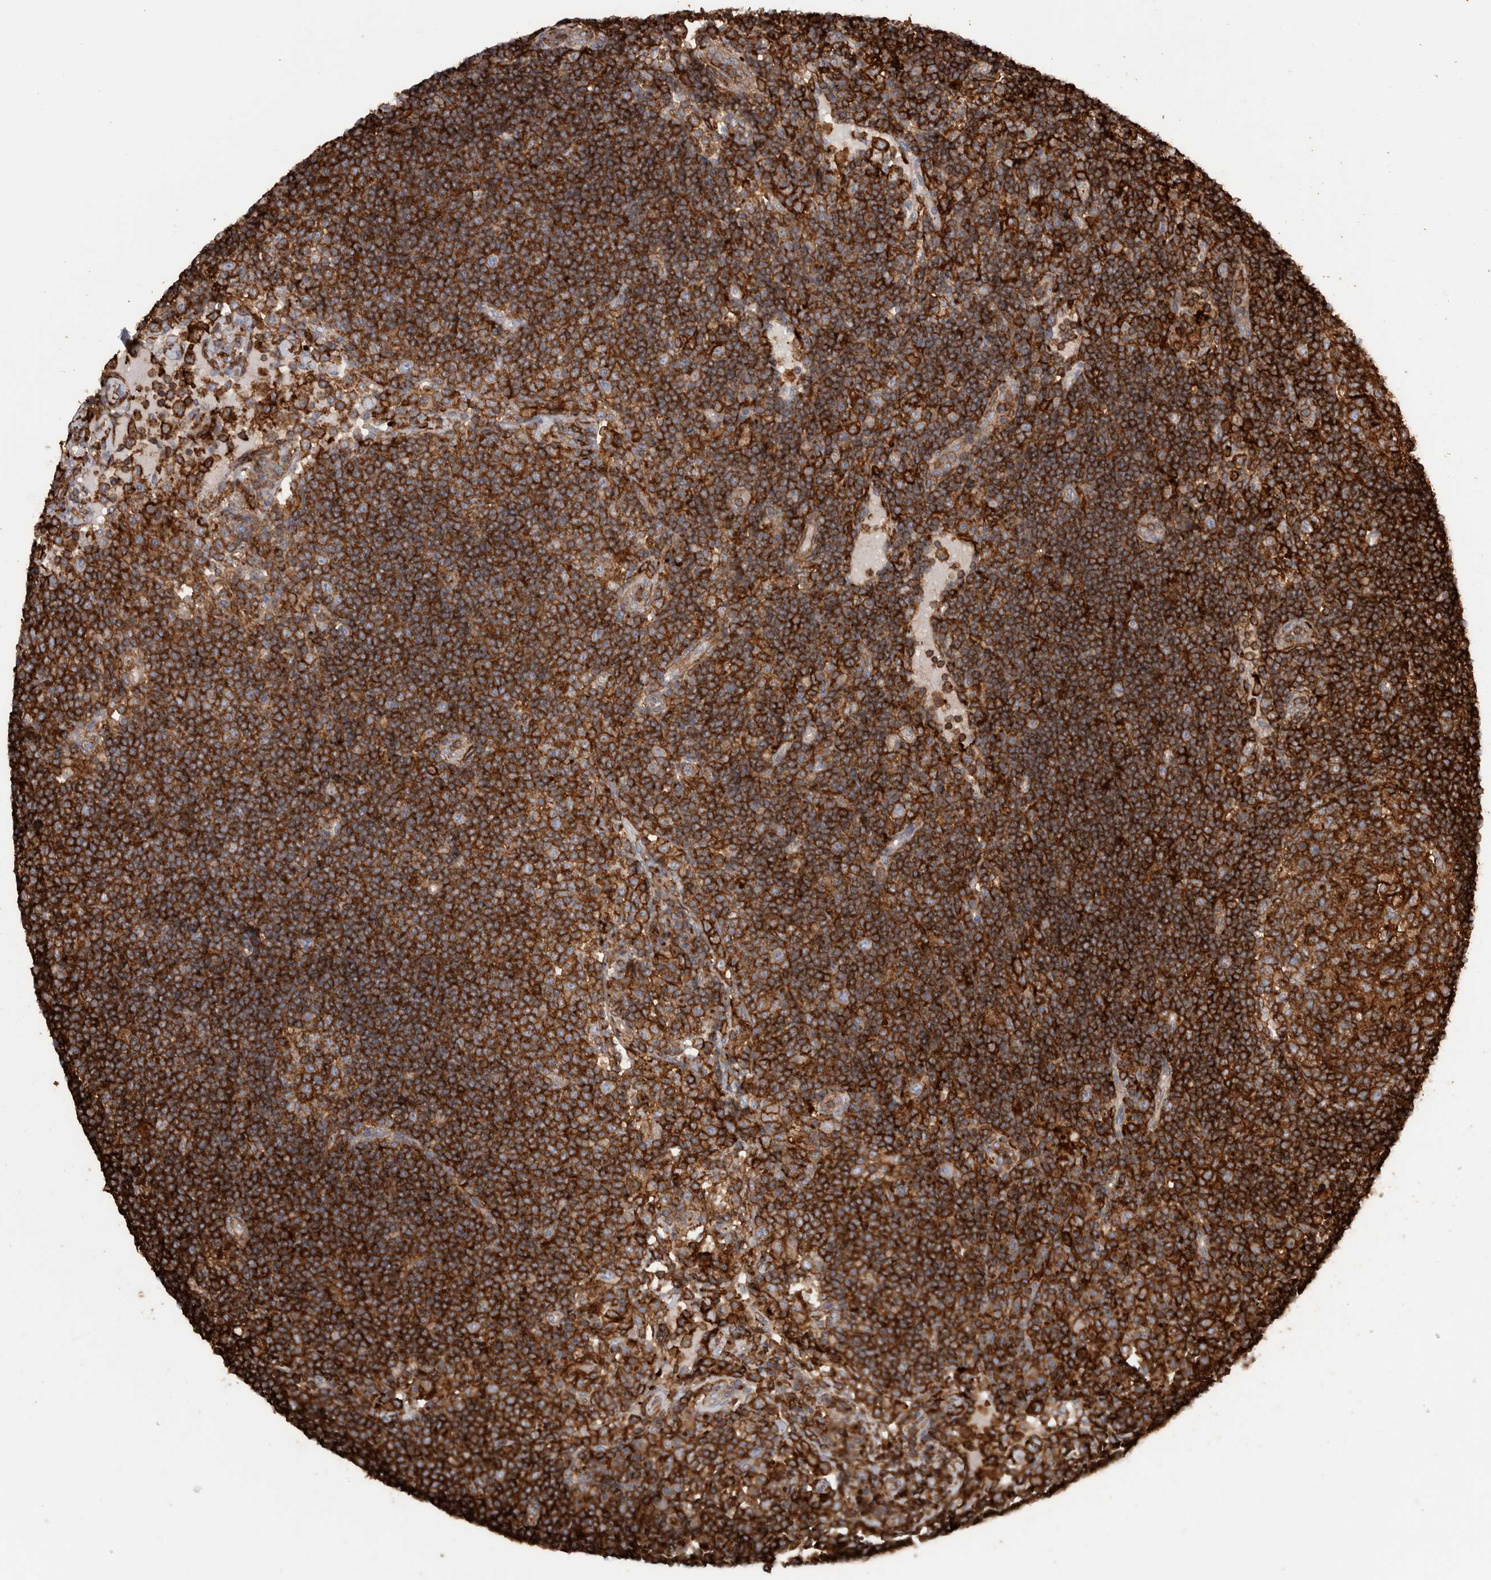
{"staining": {"intensity": "strong", "quantity": ">75%", "location": "cytoplasmic/membranous"}, "tissue": "lymph node", "cell_type": "Germinal center cells", "image_type": "normal", "snomed": [{"axis": "morphology", "description": "Normal tissue, NOS"}, {"axis": "topography", "description": "Lymph node"}], "caption": "Unremarkable lymph node was stained to show a protein in brown. There is high levels of strong cytoplasmic/membranous staining in approximately >75% of germinal center cells. The protein of interest is shown in brown color, while the nuclei are stained blue.", "gene": "GPER1", "patient": {"sex": "female", "age": 53}}